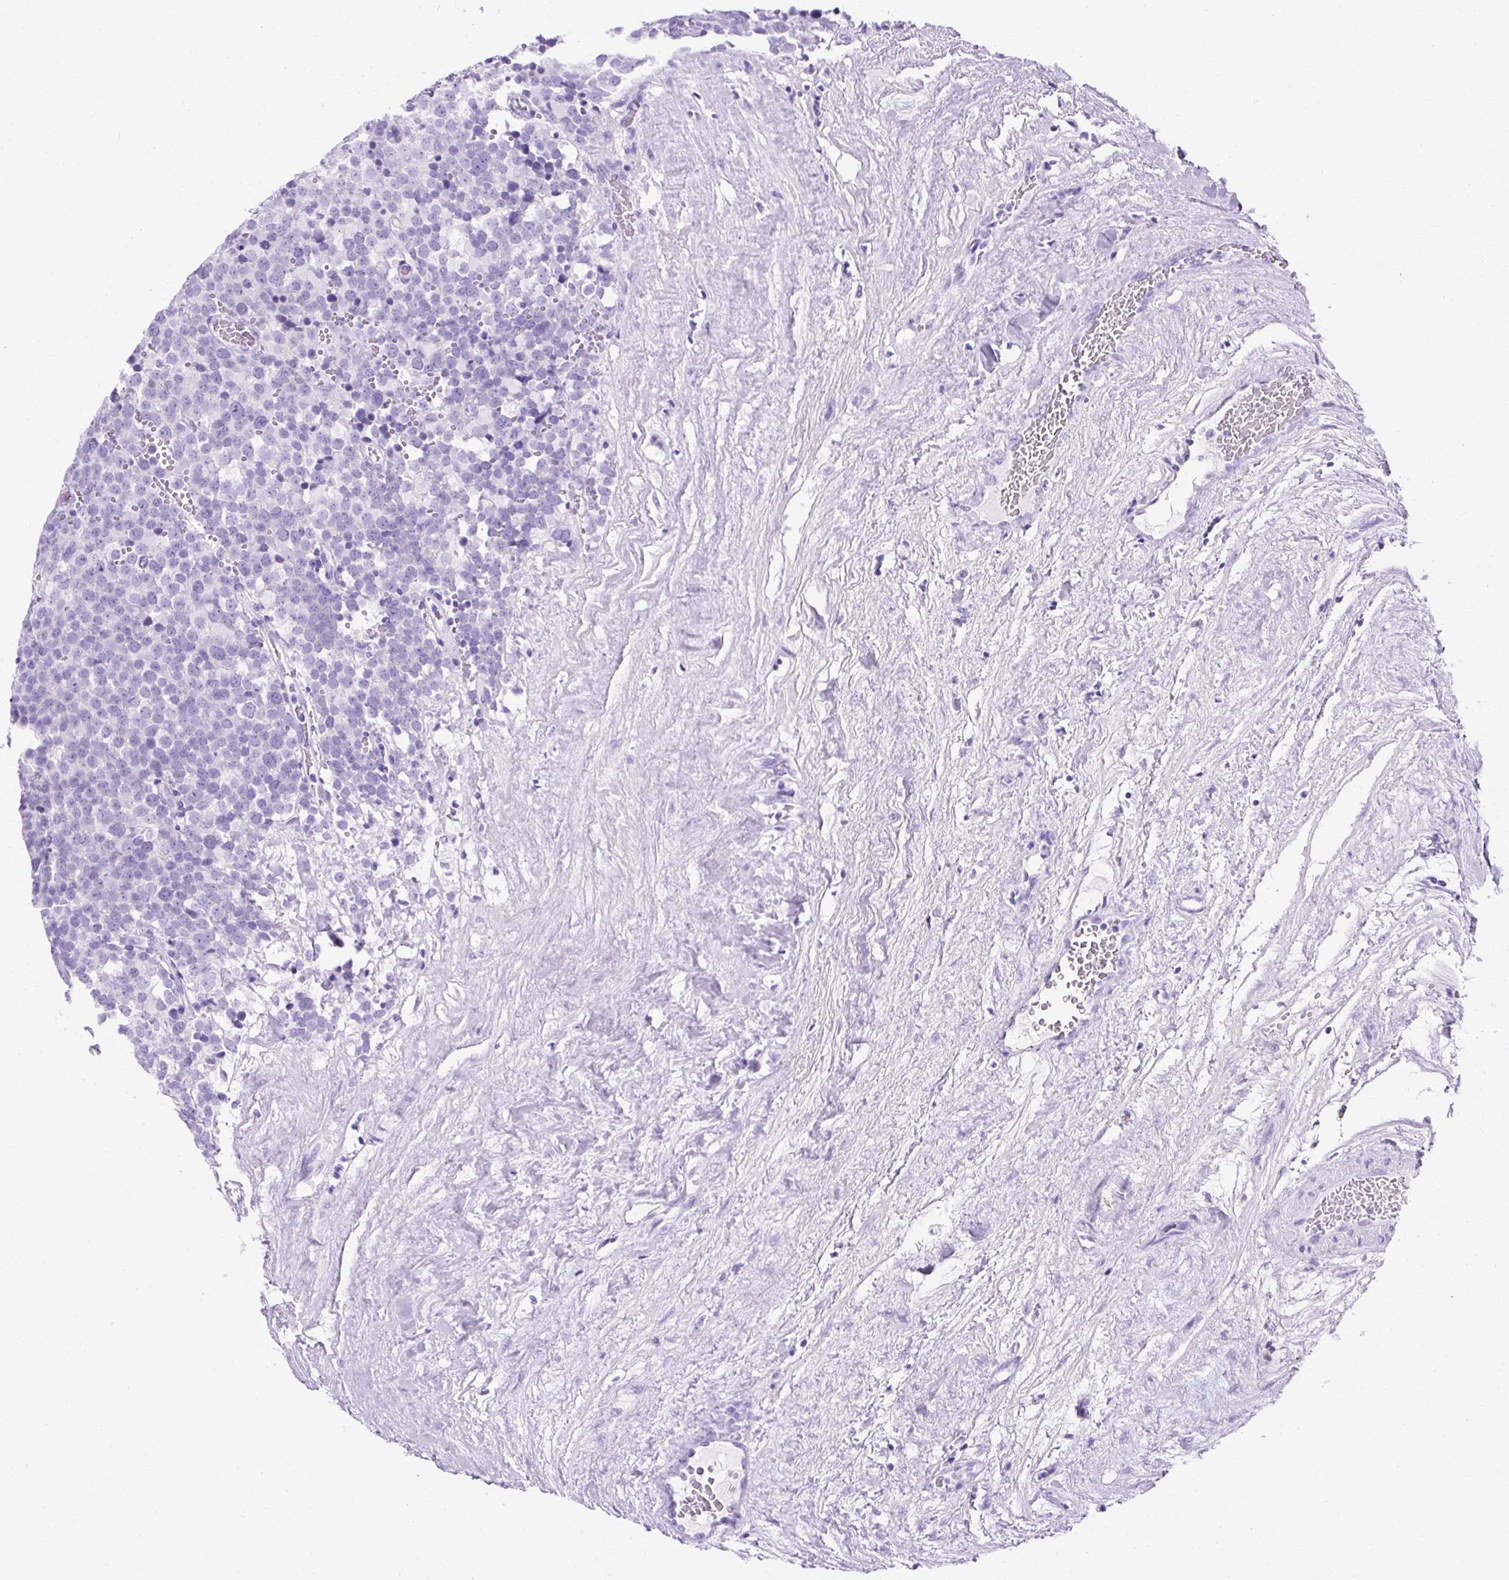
{"staining": {"intensity": "negative", "quantity": "none", "location": "none"}, "tissue": "testis cancer", "cell_type": "Tumor cells", "image_type": "cancer", "snomed": [{"axis": "morphology", "description": "Seminoma, NOS"}, {"axis": "topography", "description": "Testis"}], "caption": "This micrograph is of testis cancer (seminoma) stained with IHC to label a protein in brown with the nuclei are counter-stained blue. There is no expression in tumor cells.", "gene": "KRT12", "patient": {"sex": "male", "age": 71}}